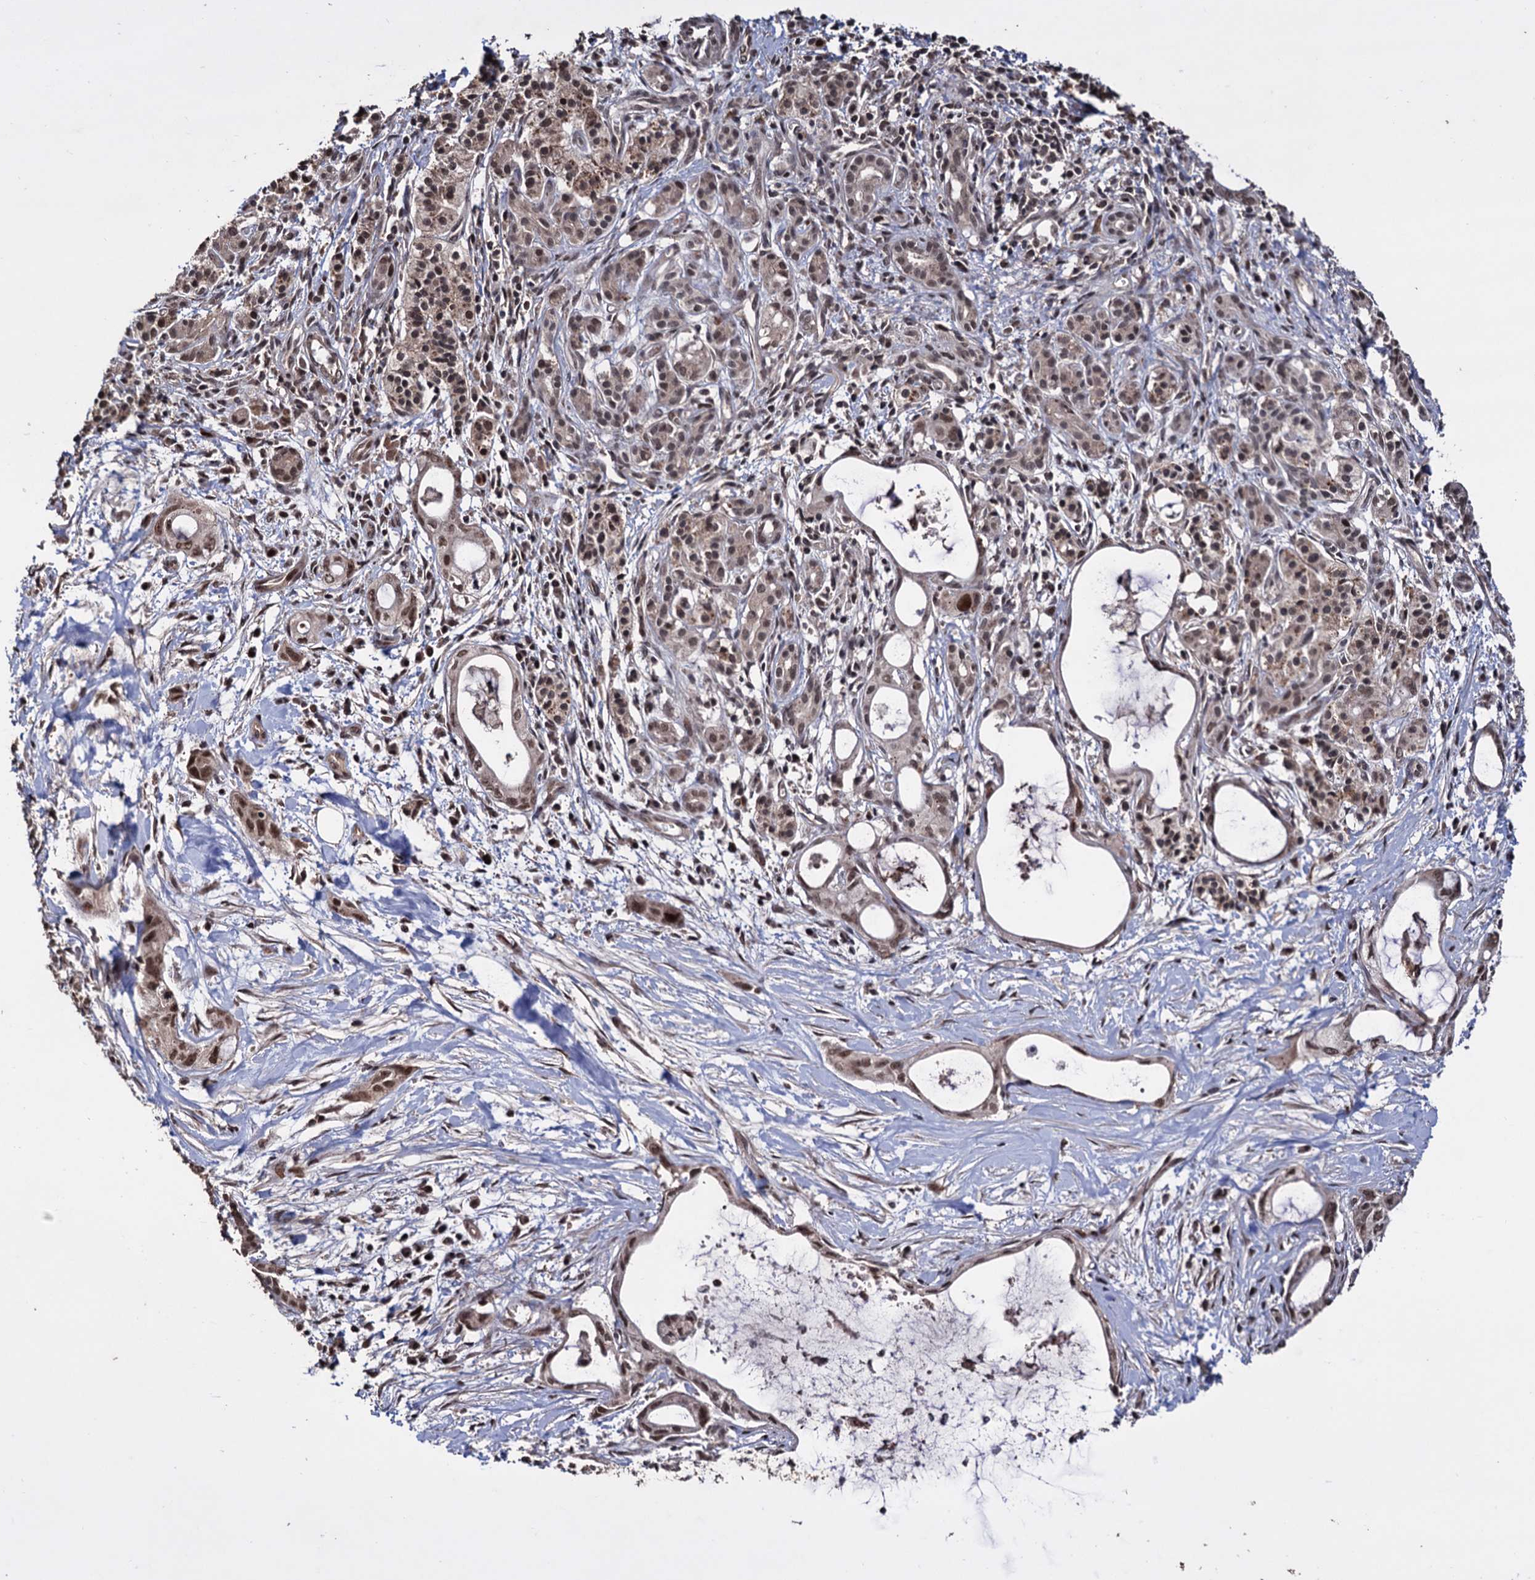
{"staining": {"intensity": "moderate", "quantity": ">75%", "location": "nuclear"}, "tissue": "pancreatic cancer", "cell_type": "Tumor cells", "image_type": "cancer", "snomed": [{"axis": "morphology", "description": "Adenocarcinoma, NOS"}, {"axis": "topography", "description": "Pancreas"}], "caption": "This is an image of immunohistochemistry staining of pancreatic cancer (adenocarcinoma), which shows moderate staining in the nuclear of tumor cells.", "gene": "KLF5", "patient": {"sex": "male", "age": 72}}